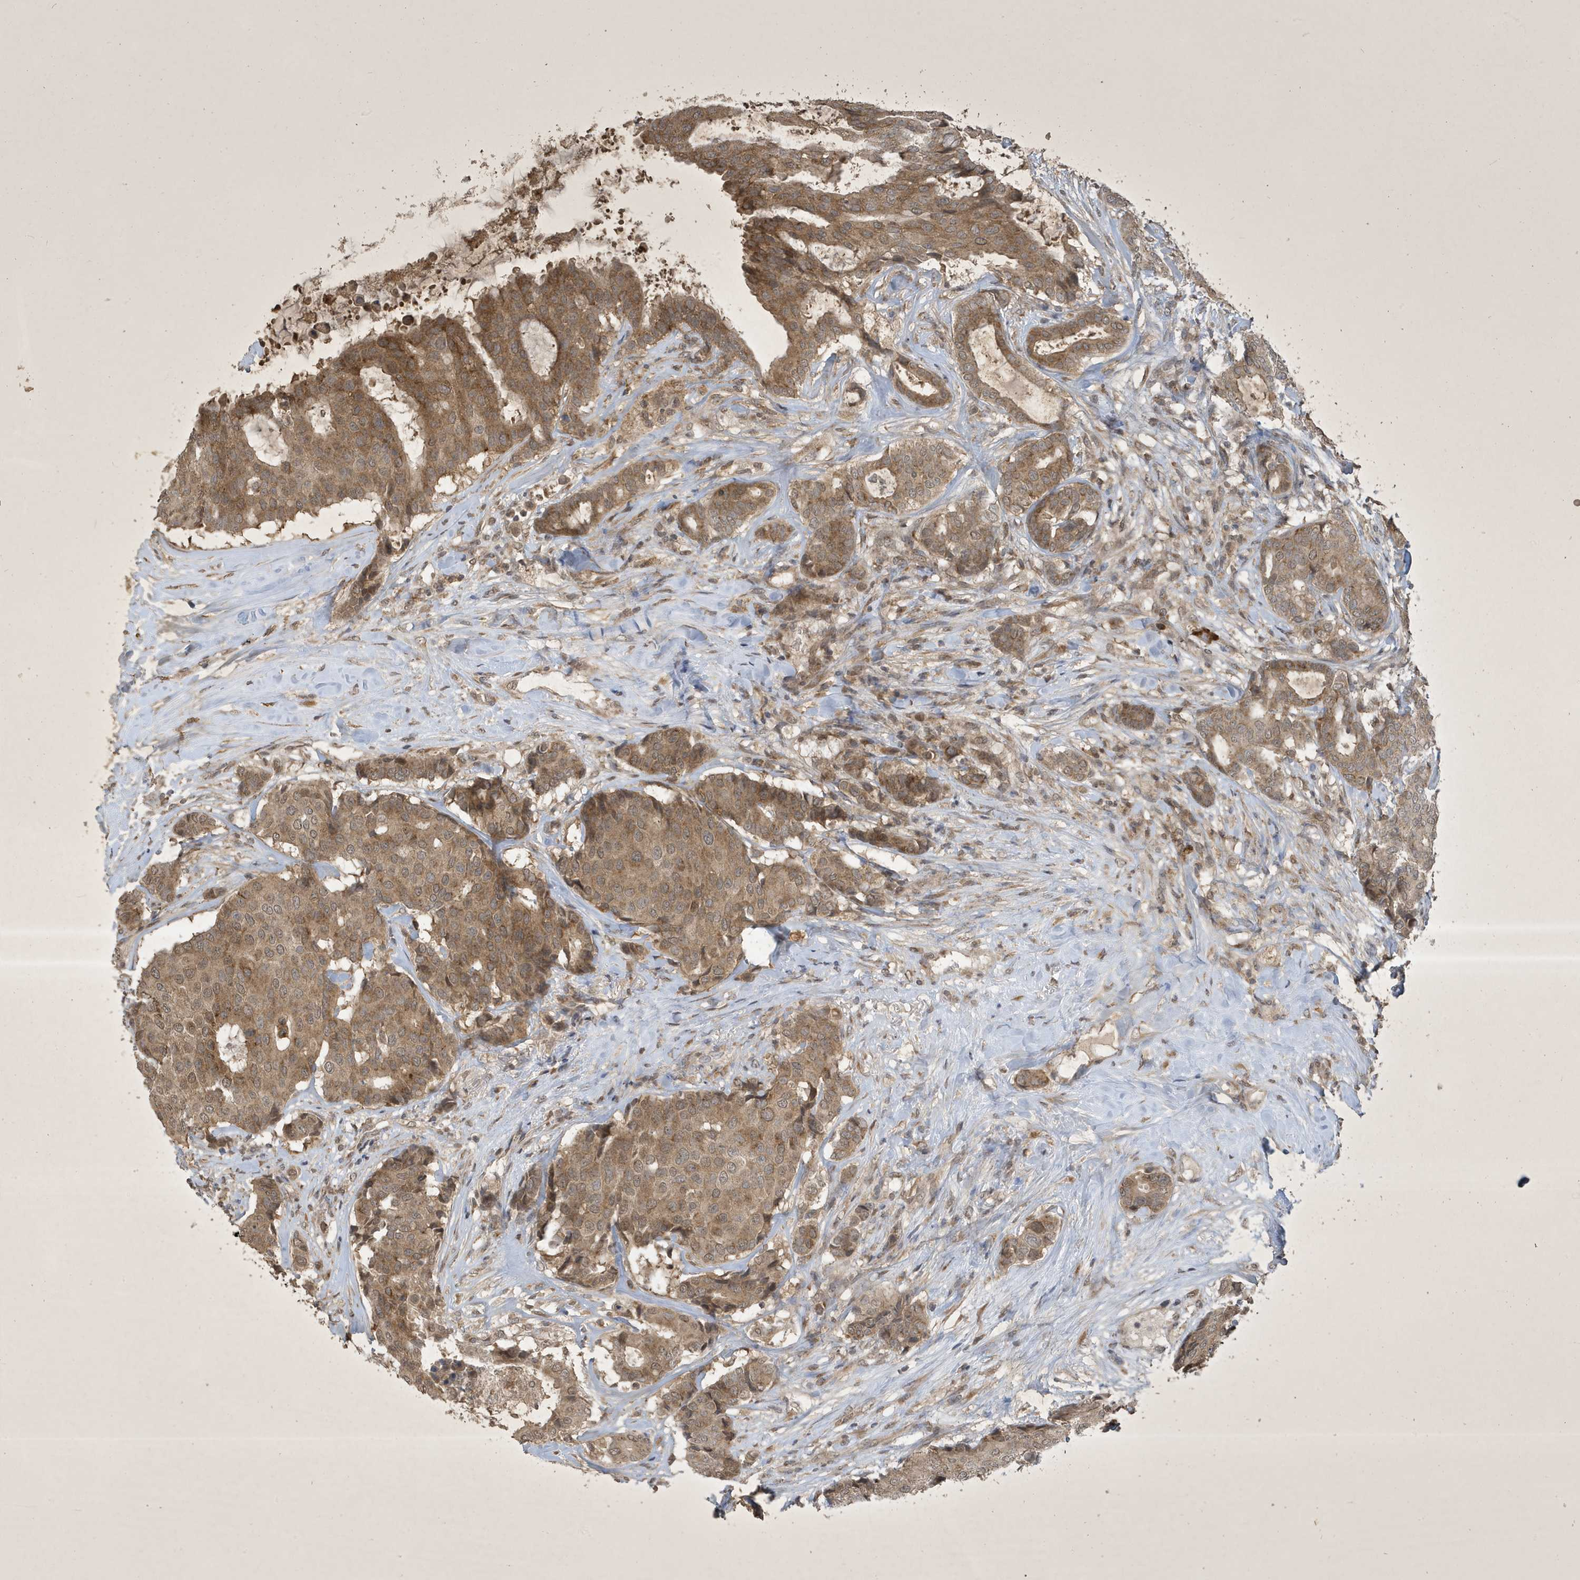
{"staining": {"intensity": "moderate", "quantity": ">75%", "location": "cytoplasmic/membranous"}, "tissue": "breast cancer", "cell_type": "Tumor cells", "image_type": "cancer", "snomed": [{"axis": "morphology", "description": "Duct carcinoma"}, {"axis": "topography", "description": "Breast"}], "caption": "A micrograph of human breast infiltrating ductal carcinoma stained for a protein displays moderate cytoplasmic/membranous brown staining in tumor cells.", "gene": "STX10", "patient": {"sex": "female", "age": 75}}